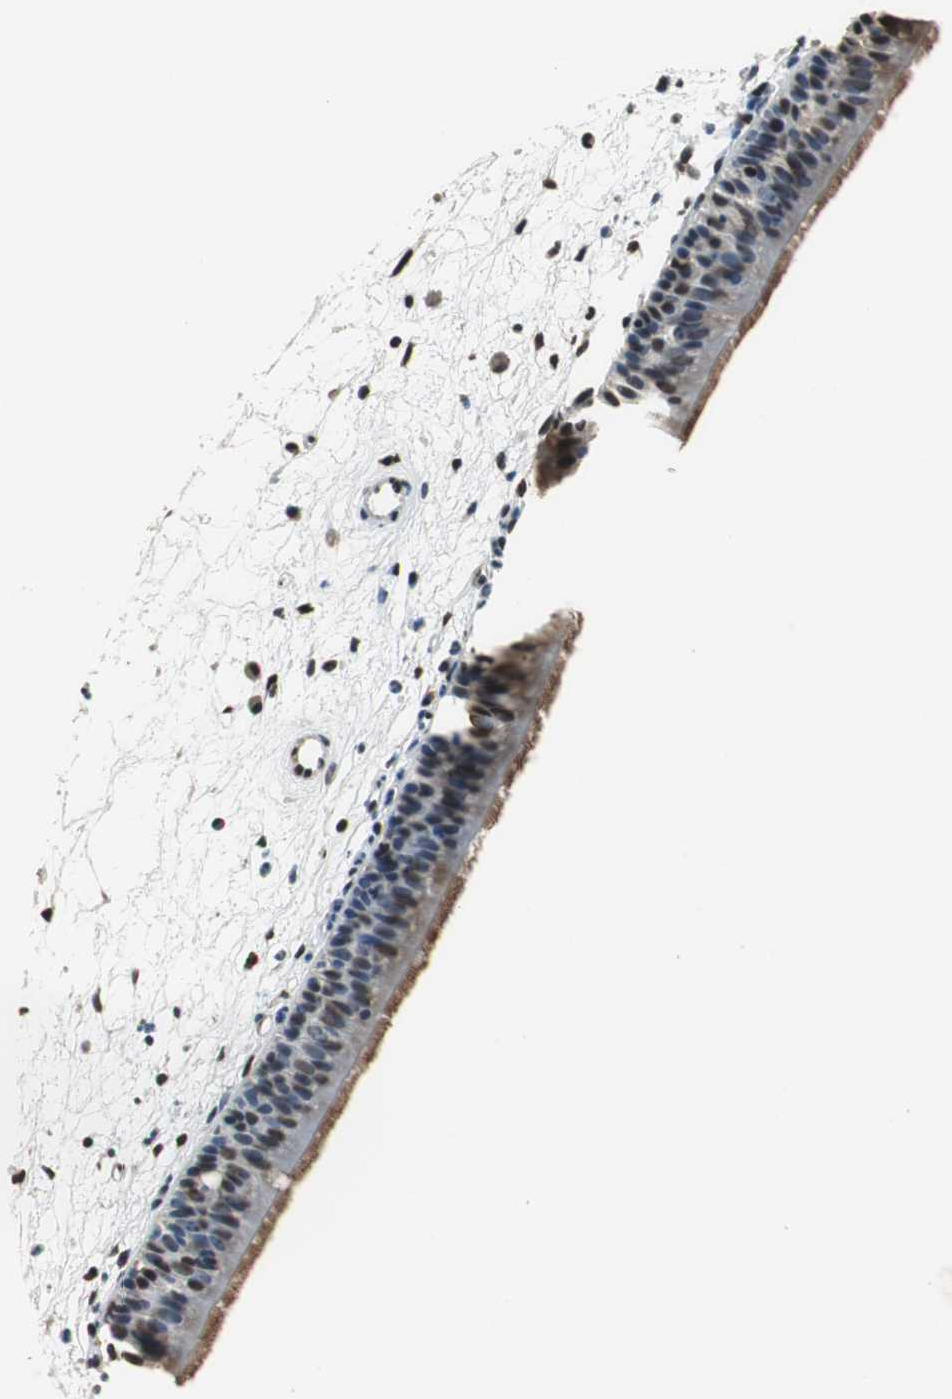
{"staining": {"intensity": "weak", "quantity": "25%-75%", "location": "cytoplasmic/membranous"}, "tissue": "nasopharynx", "cell_type": "Respiratory epithelial cells", "image_type": "normal", "snomed": [{"axis": "morphology", "description": "Normal tissue, NOS"}, {"axis": "topography", "description": "Nasopharynx"}], "caption": "Immunohistochemistry (IHC) (DAB (3,3'-diaminobenzidine)) staining of unremarkable nasopharynx demonstrates weak cytoplasmic/membranous protein positivity in about 25%-75% of respiratory epithelial cells. (DAB IHC, brown staining for protein, blue staining for nuclei).", "gene": "MAFB", "patient": {"sex": "female", "age": 54}}